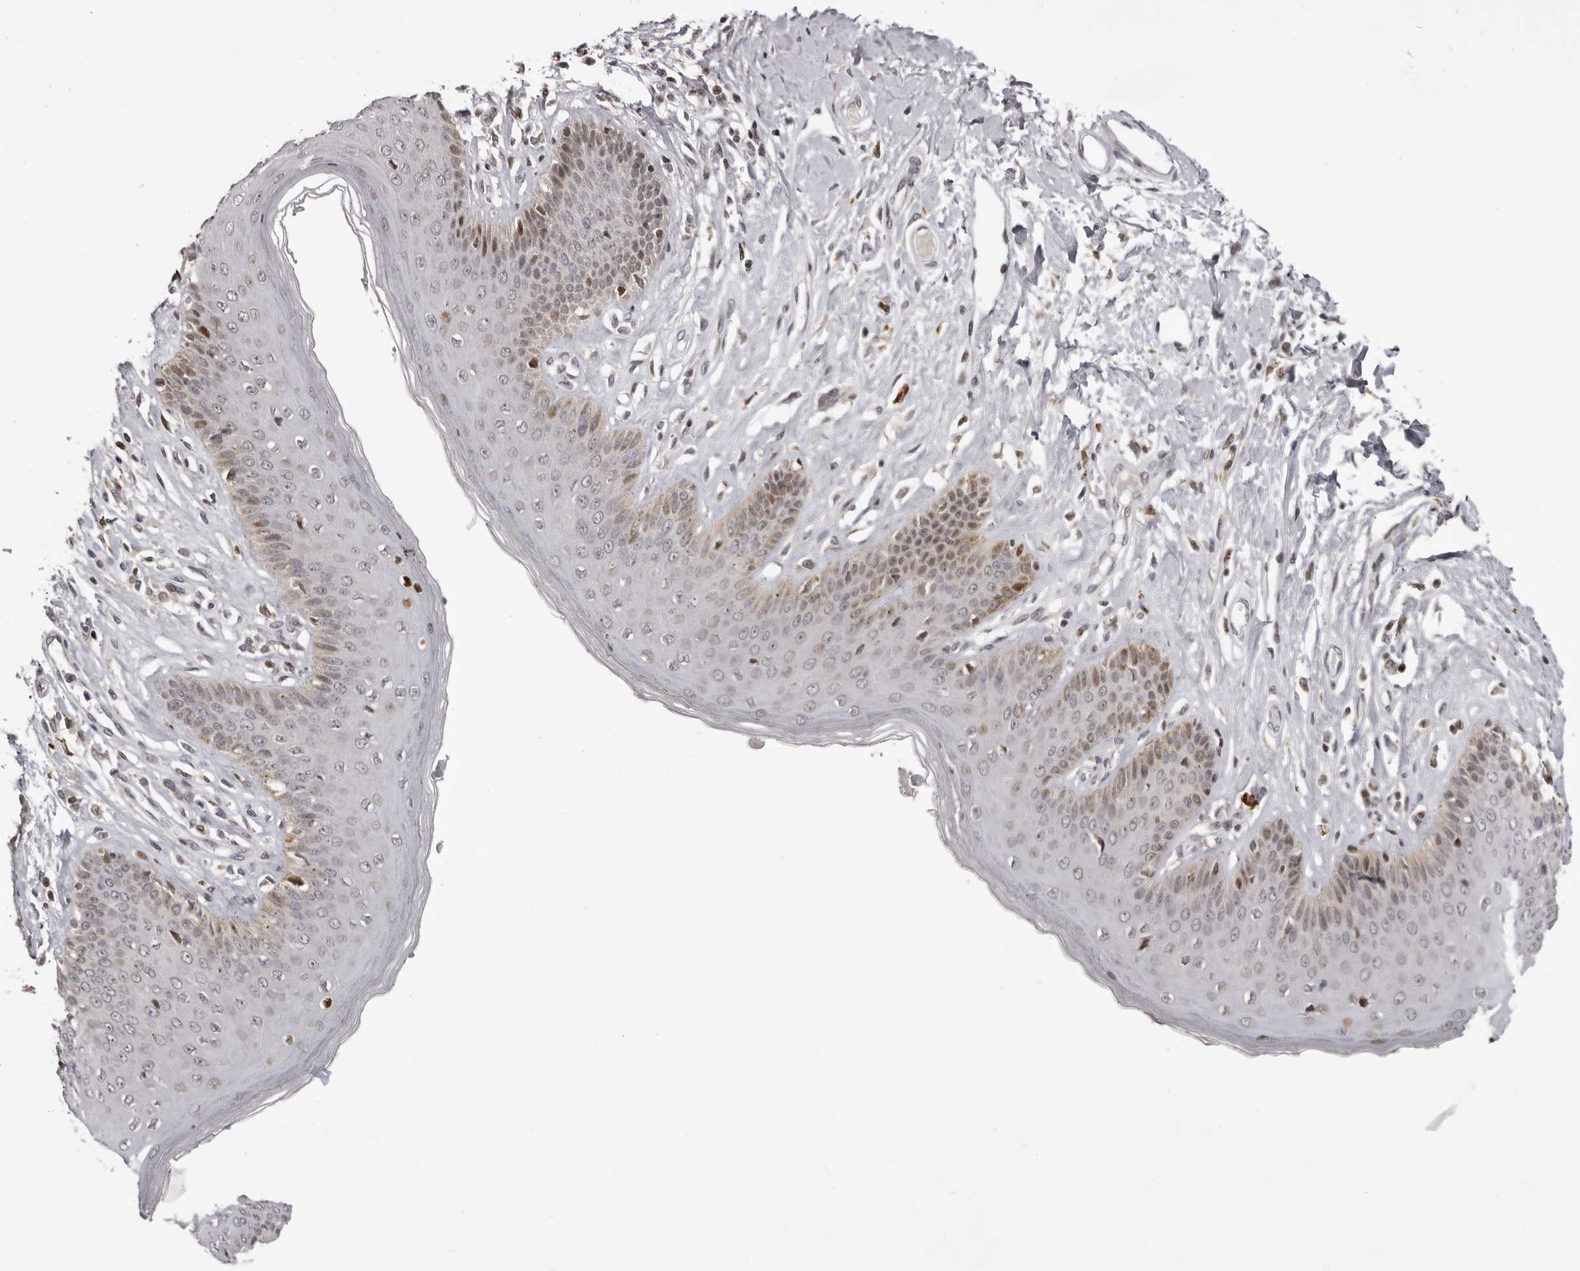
{"staining": {"intensity": "moderate", "quantity": ">75%", "location": "nuclear"}, "tissue": "skin", "cell_type": "Epidermal cells", "image_type": "normal", "snomed": [{"axis": "morphology", "description": "Normal tissue, NOS"}, {"axis": "morphology", "description": "Squamous cell carcinoma, NOS"}, {"axis": "topography", "description": "Vulva"}], "caption": "Moderate nuclear expression is seen in about >75% of epidermal cells in normal skin. (brown staining indicates protein expression, while blue staining denotes nuclei).", "gene": "C17orf99", "patient": {"sex": "female", "age": 85}}